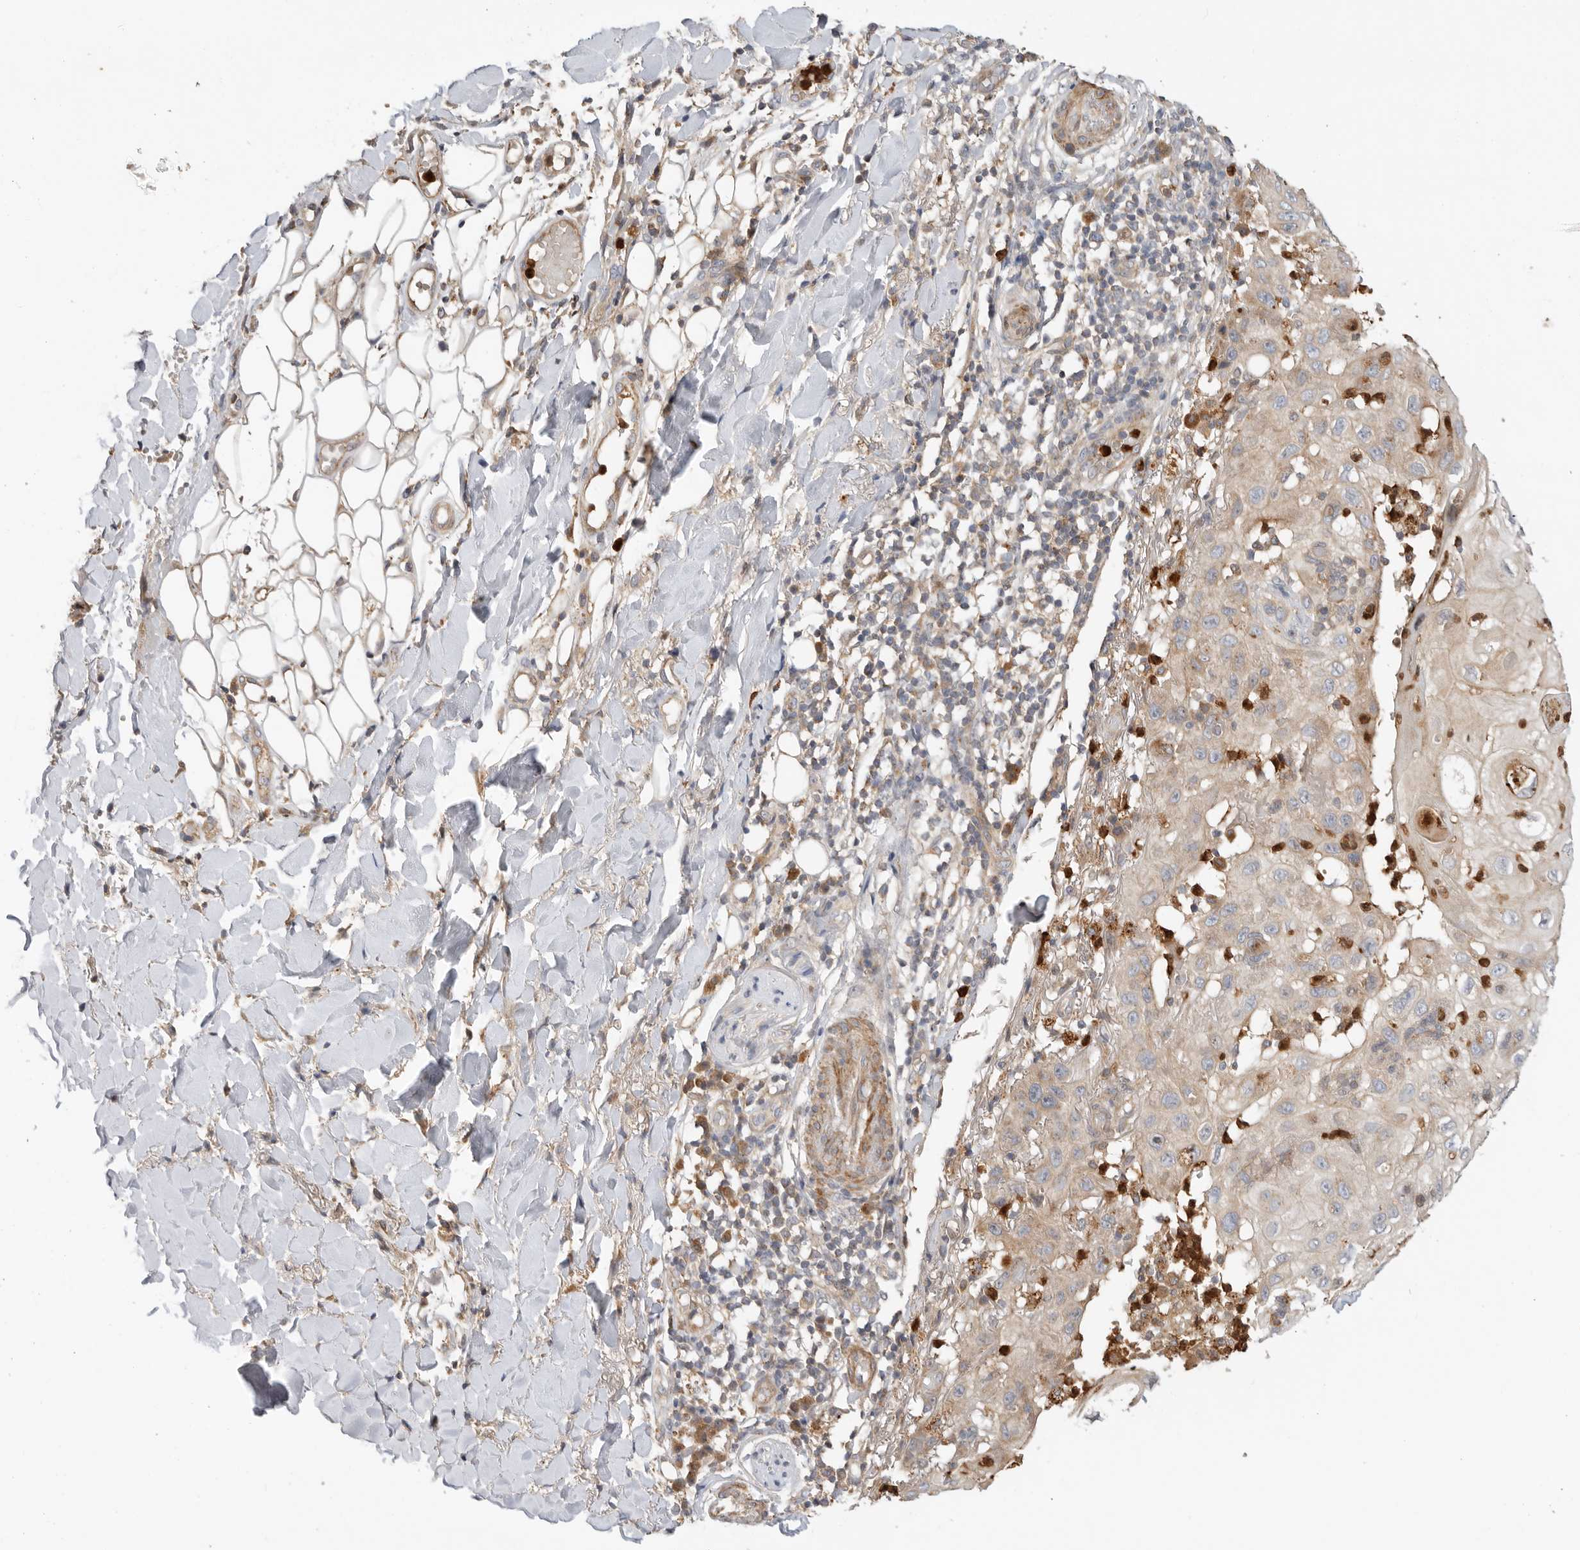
{"staining": {"intensity": "weak", "quantity": "<25%", "location": "cytoplasmic/membranous"}, "tissue": "skin cancer", "cell_type": "Tumor cells", "image_type": "cancer", "snomed": [{"axis": "morphology", "description": "Normal tissue, NOS"}, {"axis": "morphology", "description": "Squamous cell carcinoma, NOS"}, {"axis": "topography", "description": "Skin"}], "caption": "This is an immunohistochemistry (IHC) histopathology image of skin cancer (squamous cell carcinoma). There is no expression in tumor cells.", "gene": "GNE", "patient": {"sex": "female", "age": 96}}